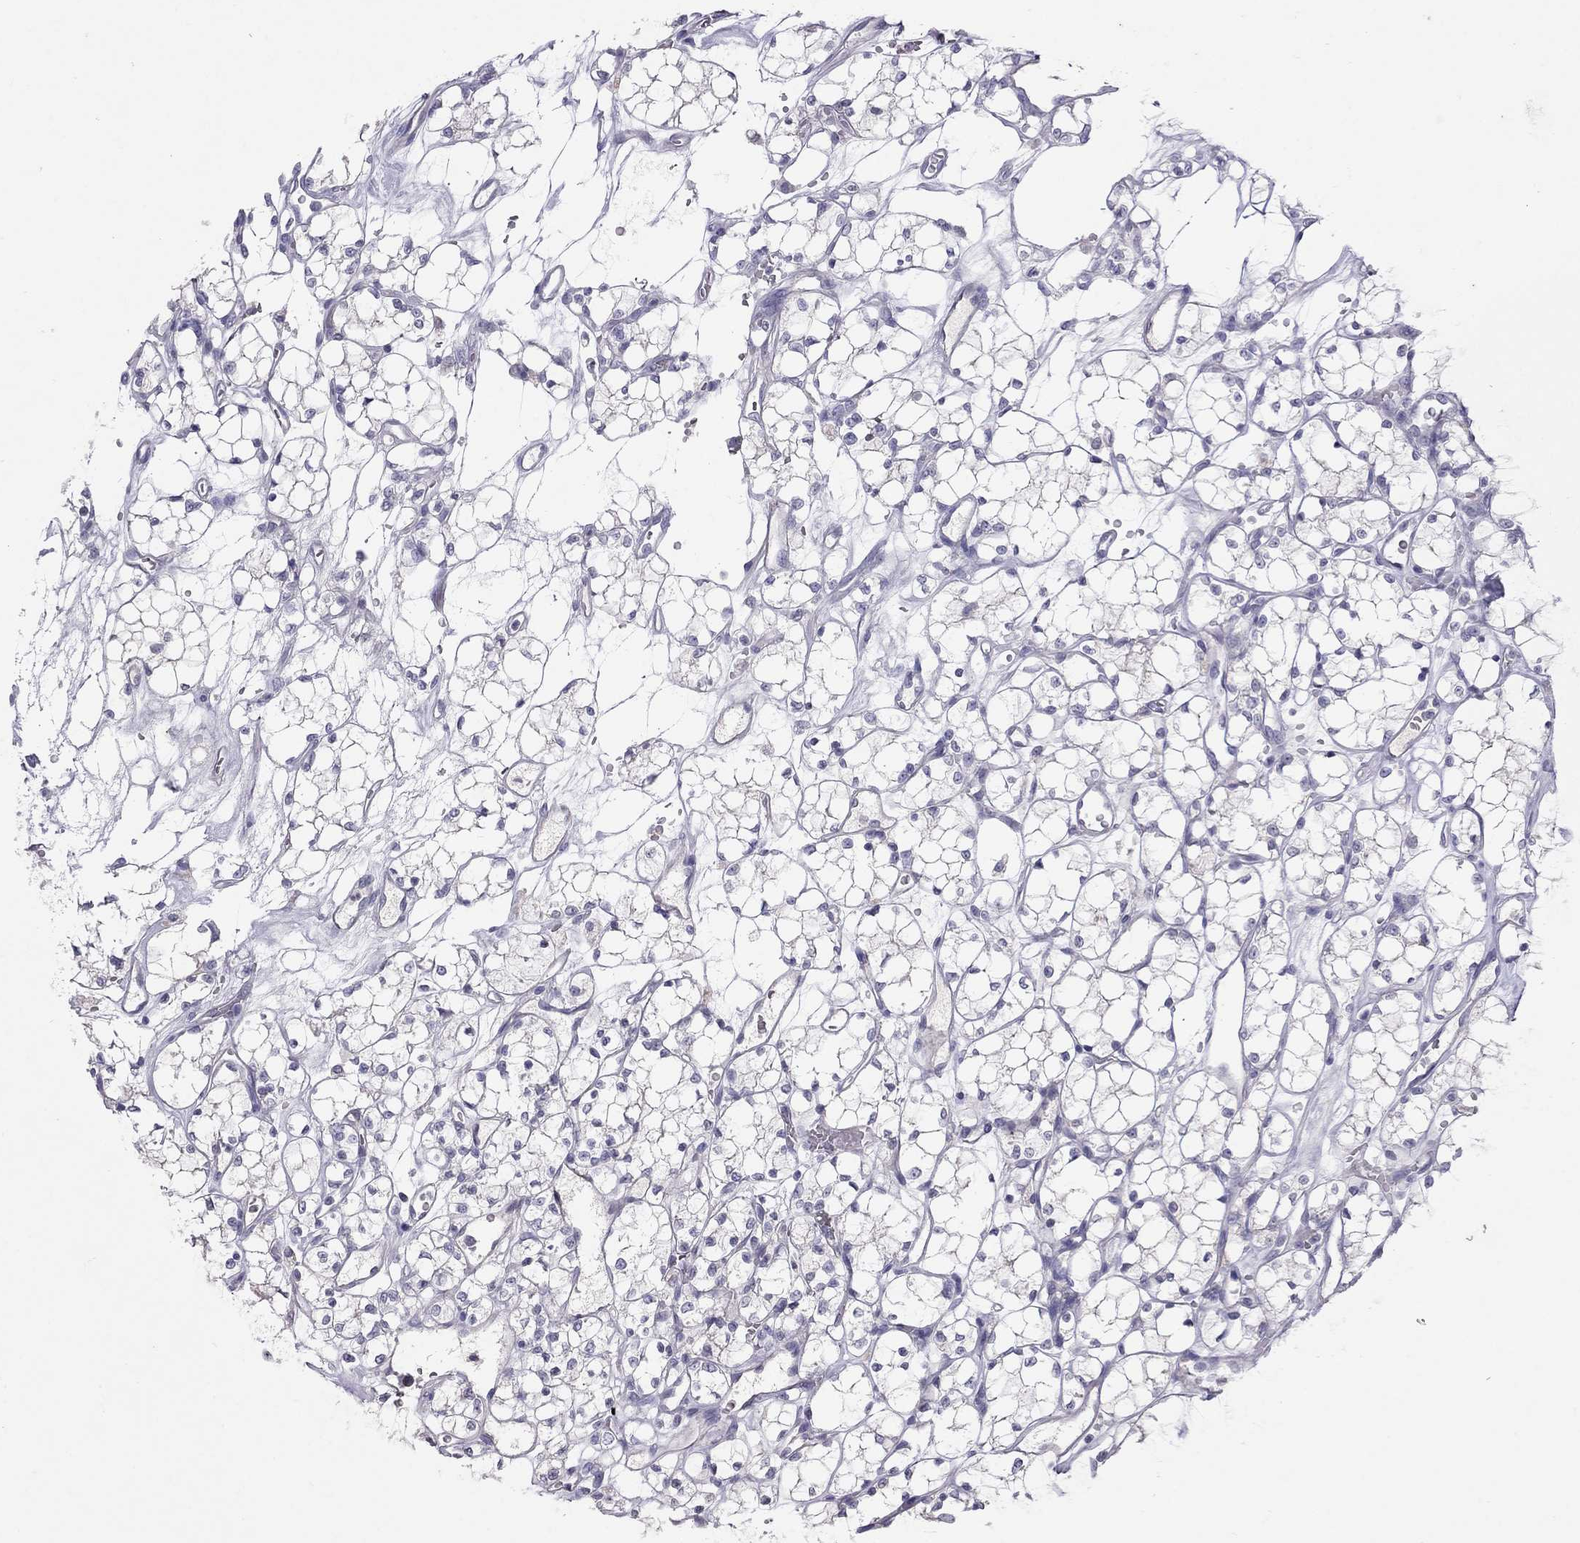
{"staining": {"intensity": "negative", "quantity": "none", "location": "none"}, "tissue": "renal cancer", "cell_type": "Tumor cells", "image_type": "cancer", "snomed": [{"axis": "morphology", "description": "Adenocarcinoma, NOS"}, {"axis": "topography", "description": "Kidney"}], "caption": "A high-resolution image shows immunohistochemistry staining of renal cancer, which shows no significant staining in tumor cells.", "gene": "MUC16", "patient": {"sex": "female", "age": 69}}